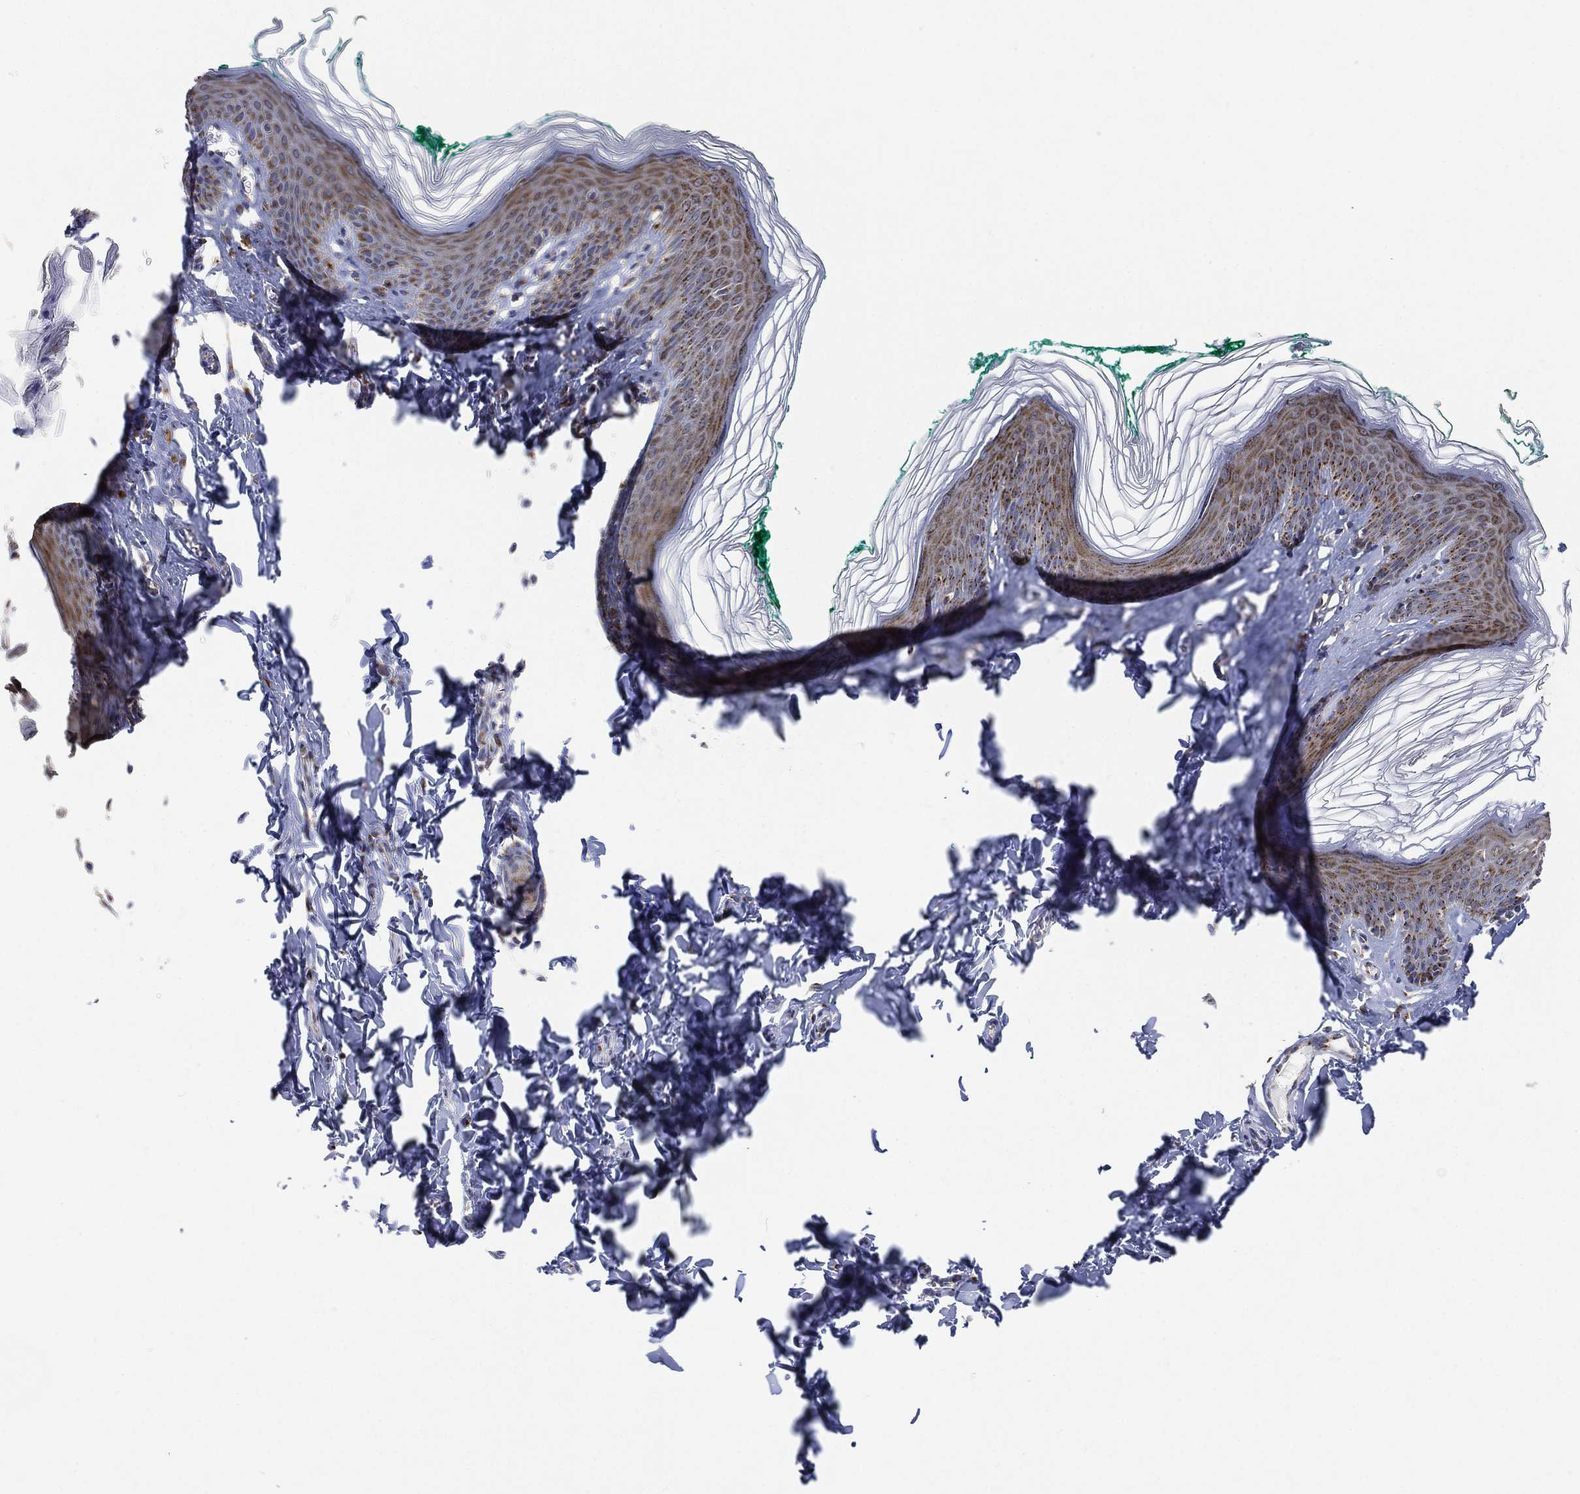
{"staining": {"intensity": "moderate", "quantity": ">75%", "location": "cytoplasmic/membranous"}, "tissue": "skin", "cell_type": "Epidermal cells", "image_type": "normal", "snomed": [{"axis": "morphology", "description": "Normal tissue, NOS"}, {"axis": "topography", "description": "Vulva"}], "caption": "Unremarkable skin shows moderate cytoplasmic/membranous positivity in about >75% of epidermal cells, visualized by immunohistochemistry.", "gene": "TICAM1", "patient": {"sex": "female", "age": 66}}